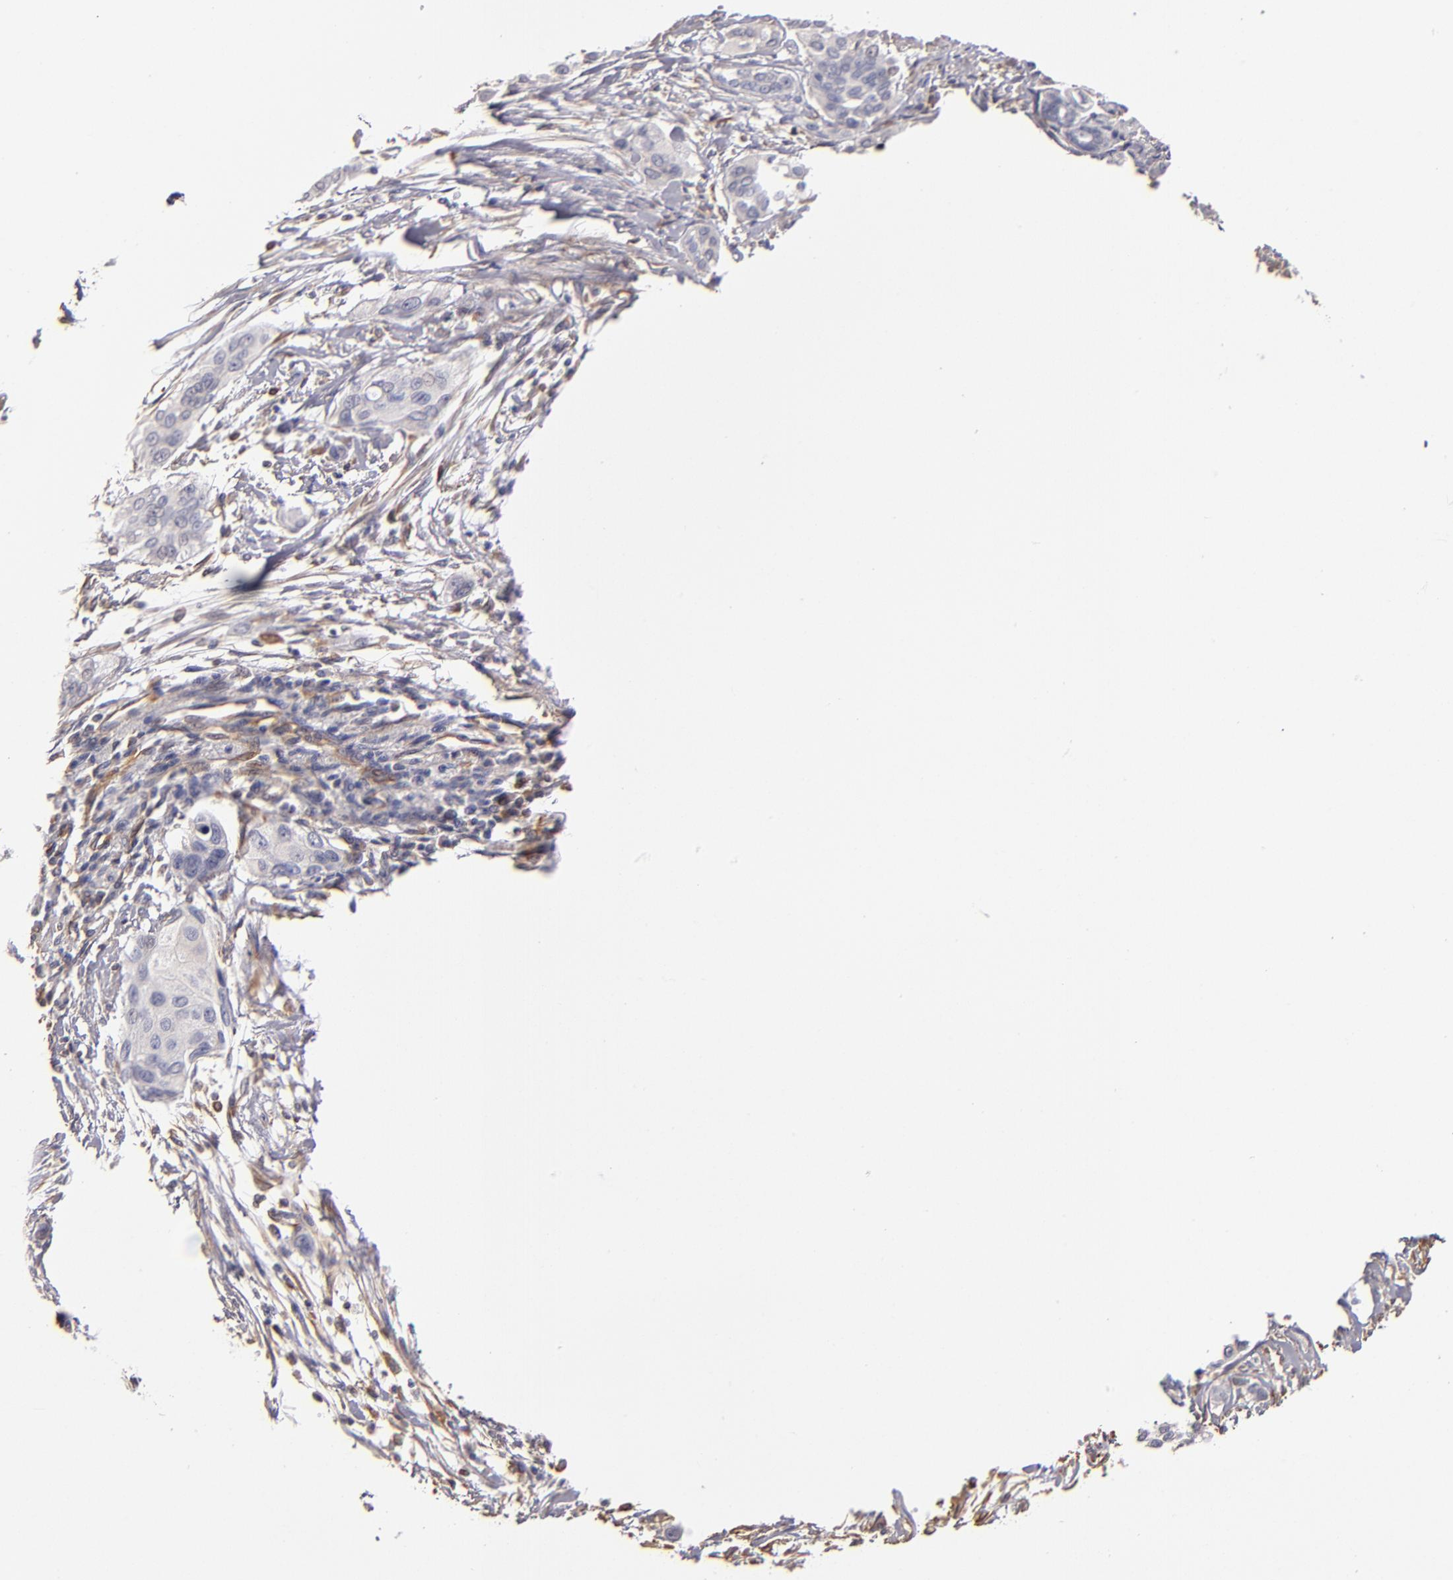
{"staining": {"intensity": "negative", "quantity": "none", "location": "none"}, "tissue": "pancreatic cancer", "cell_type": "Tumor cells", "image_type": "cancer", "snomed": [{"axis": "morphology", "description": "Adenocarcinoma, NOS"}, {"axis": "topography", "description": "Pancreas"}], "caption": "Human pancreatic adenocarcinoma stained for a protein using immunohistochemistry (IHC) shows no staining in tumor cells.", "gene": "ABCC1", "patient": {"sex": "female", "age": 60}}